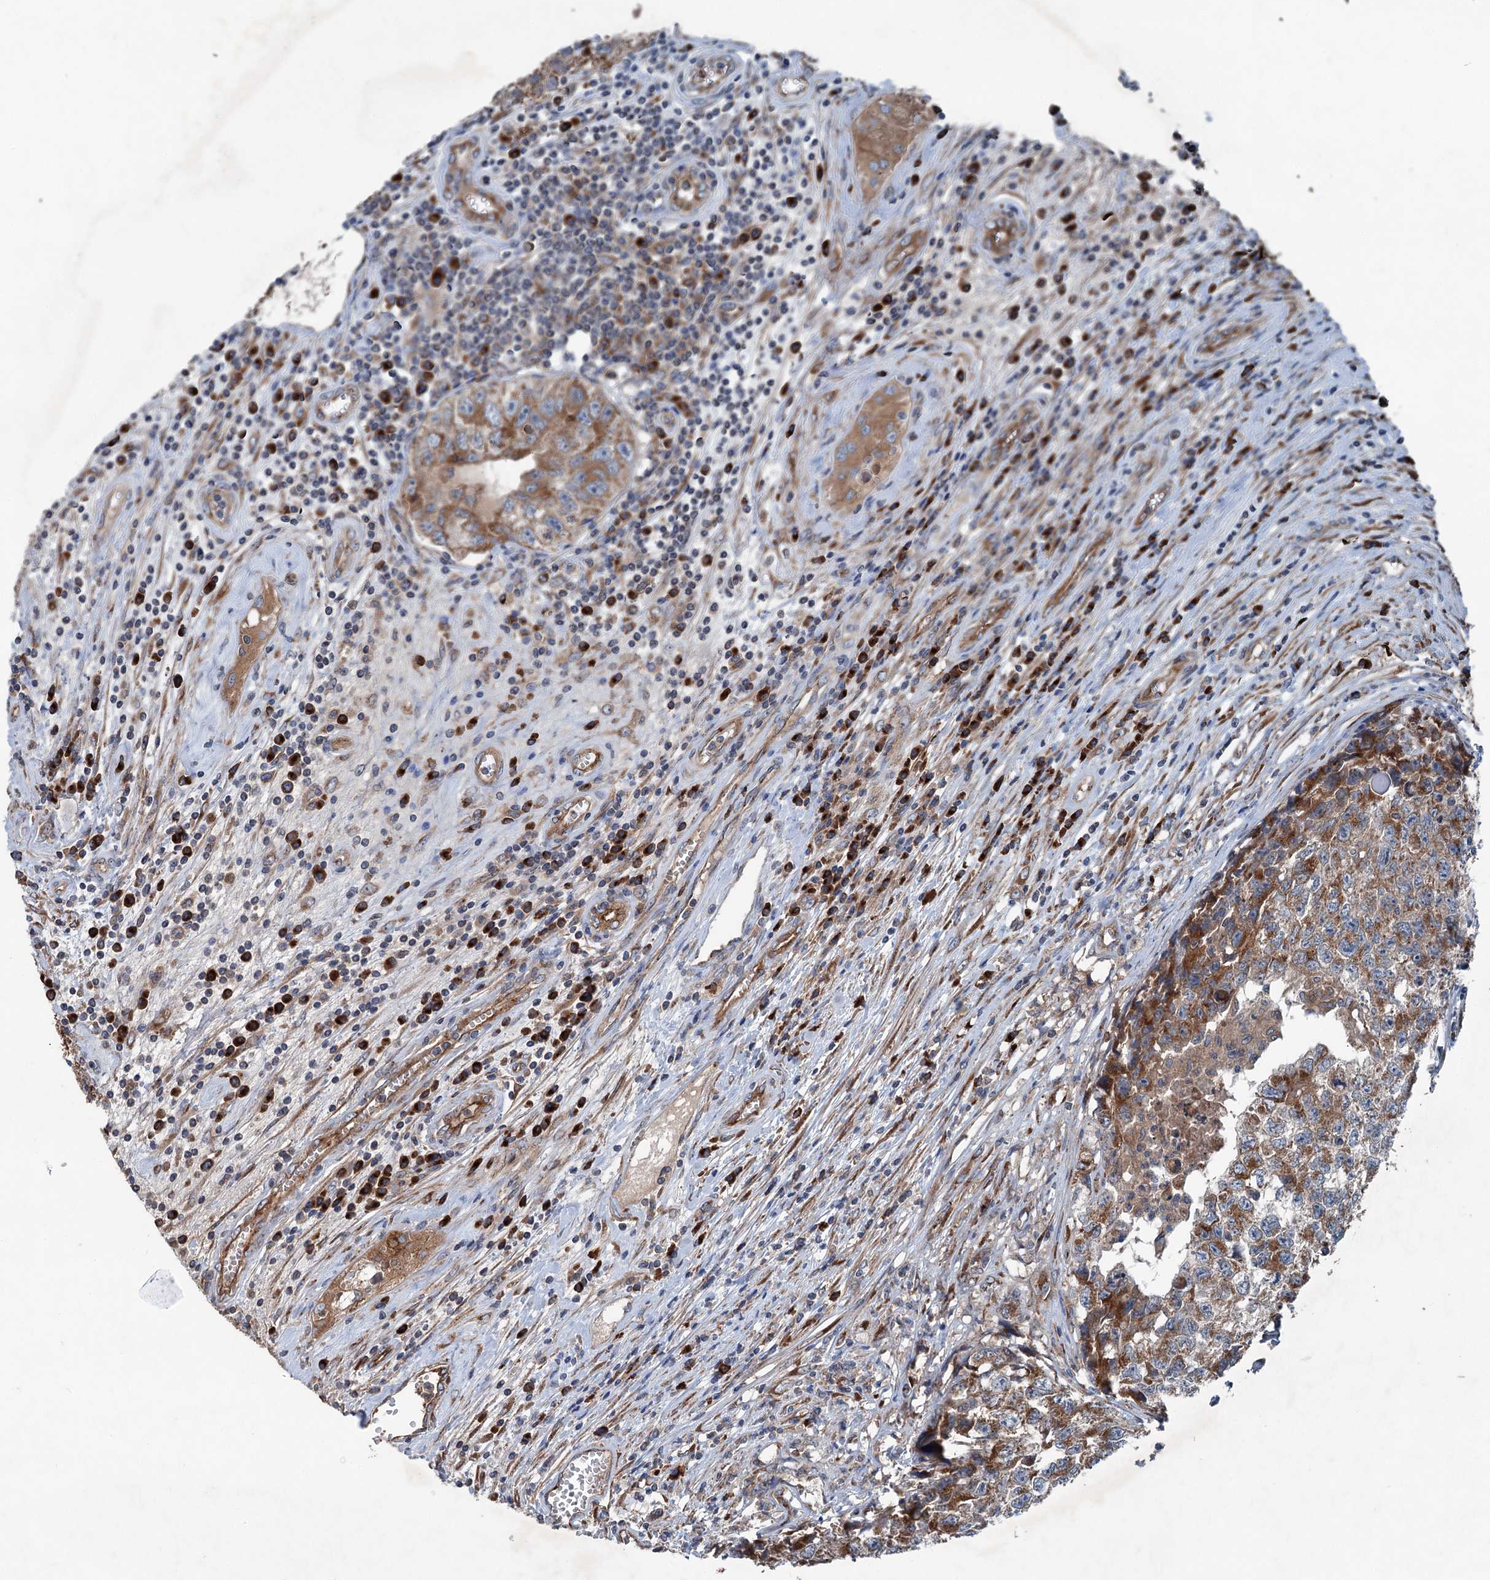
{"staining": {"intensity": "moderate", "quantity": ">75%", "location": "cytoplasmic/membranous"}, "tissue": "testis cancer", "cell_type": "Tumor cells", "image_type": "cancer", "snomed": [{"axis": "morphology", "description": "Seminoma, NOS"}, {"axis": "morphology", "description": "Carcinoma, Embryonal, NOS"}, {"axis": "topography", "description": "Testis"}], "caption": "A medium amount of moderate cytoplasmic/membranous staining is appreciated in about >75% of tumor cells in testis cancer (seminoma) tissue.", "gene": "CALCOCO1", "patient": {"sex": "male", "age": 43}}